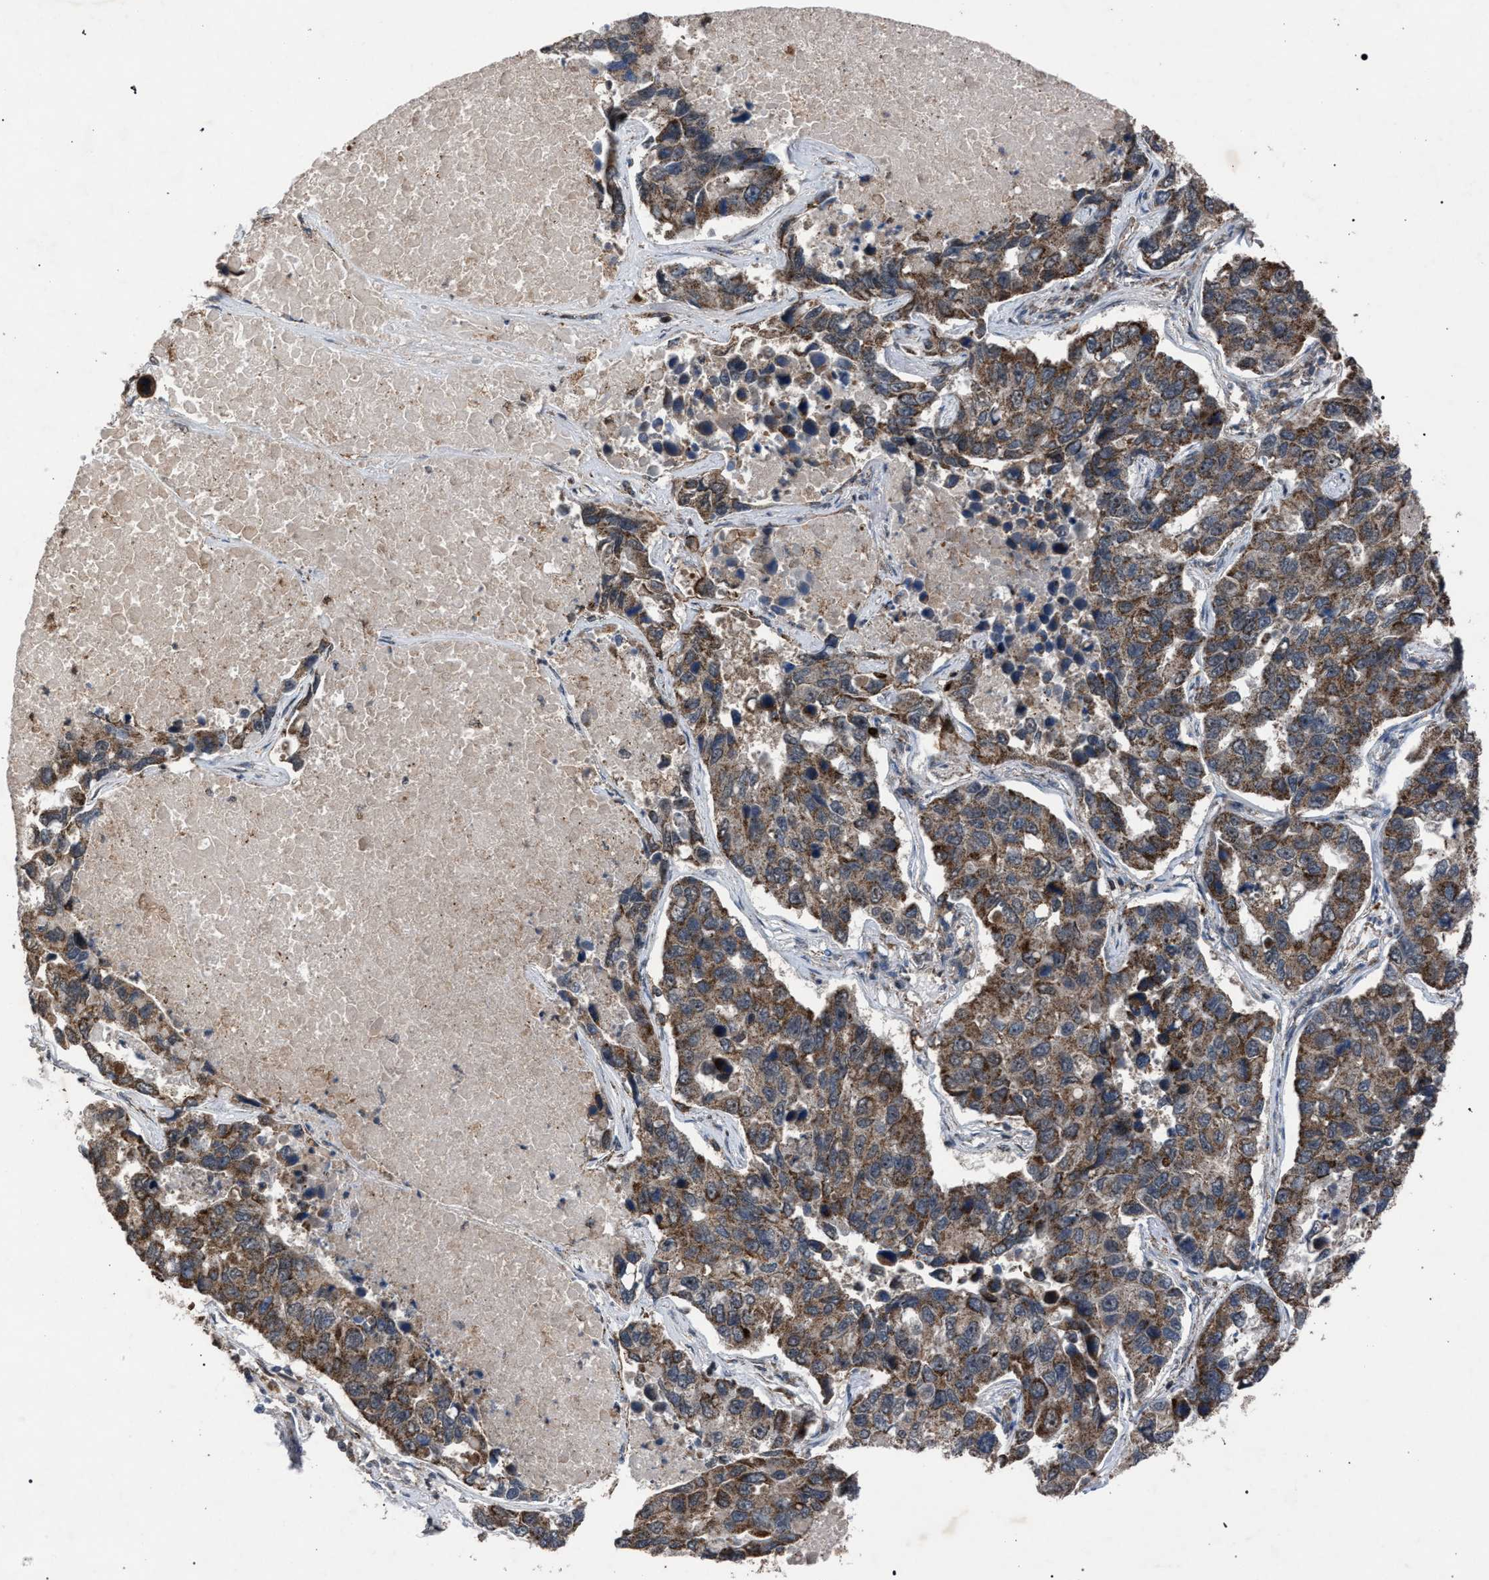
{"staining": {"intensity": "moderate", "quantity": ">75%", "location": "cytoplasmic/membranous"}, "tissue": "lung cancer", "cell_type": "Tumor cells", "image_type": "cancer", "snomed": [{"axis": "morphology", "description": "Adenocarcinoma, NOS"}, {"axis": "topography", "description": "Lung"}], "caption": "The histopathology image displays staining of lung cancer (adenocarcinoma), revealing moderate cytoplasmic/membranous protein expression (brown color) within tumor cells.", "gene": "HSD17B4", "patient": {"sex": "male", "age": 64}}